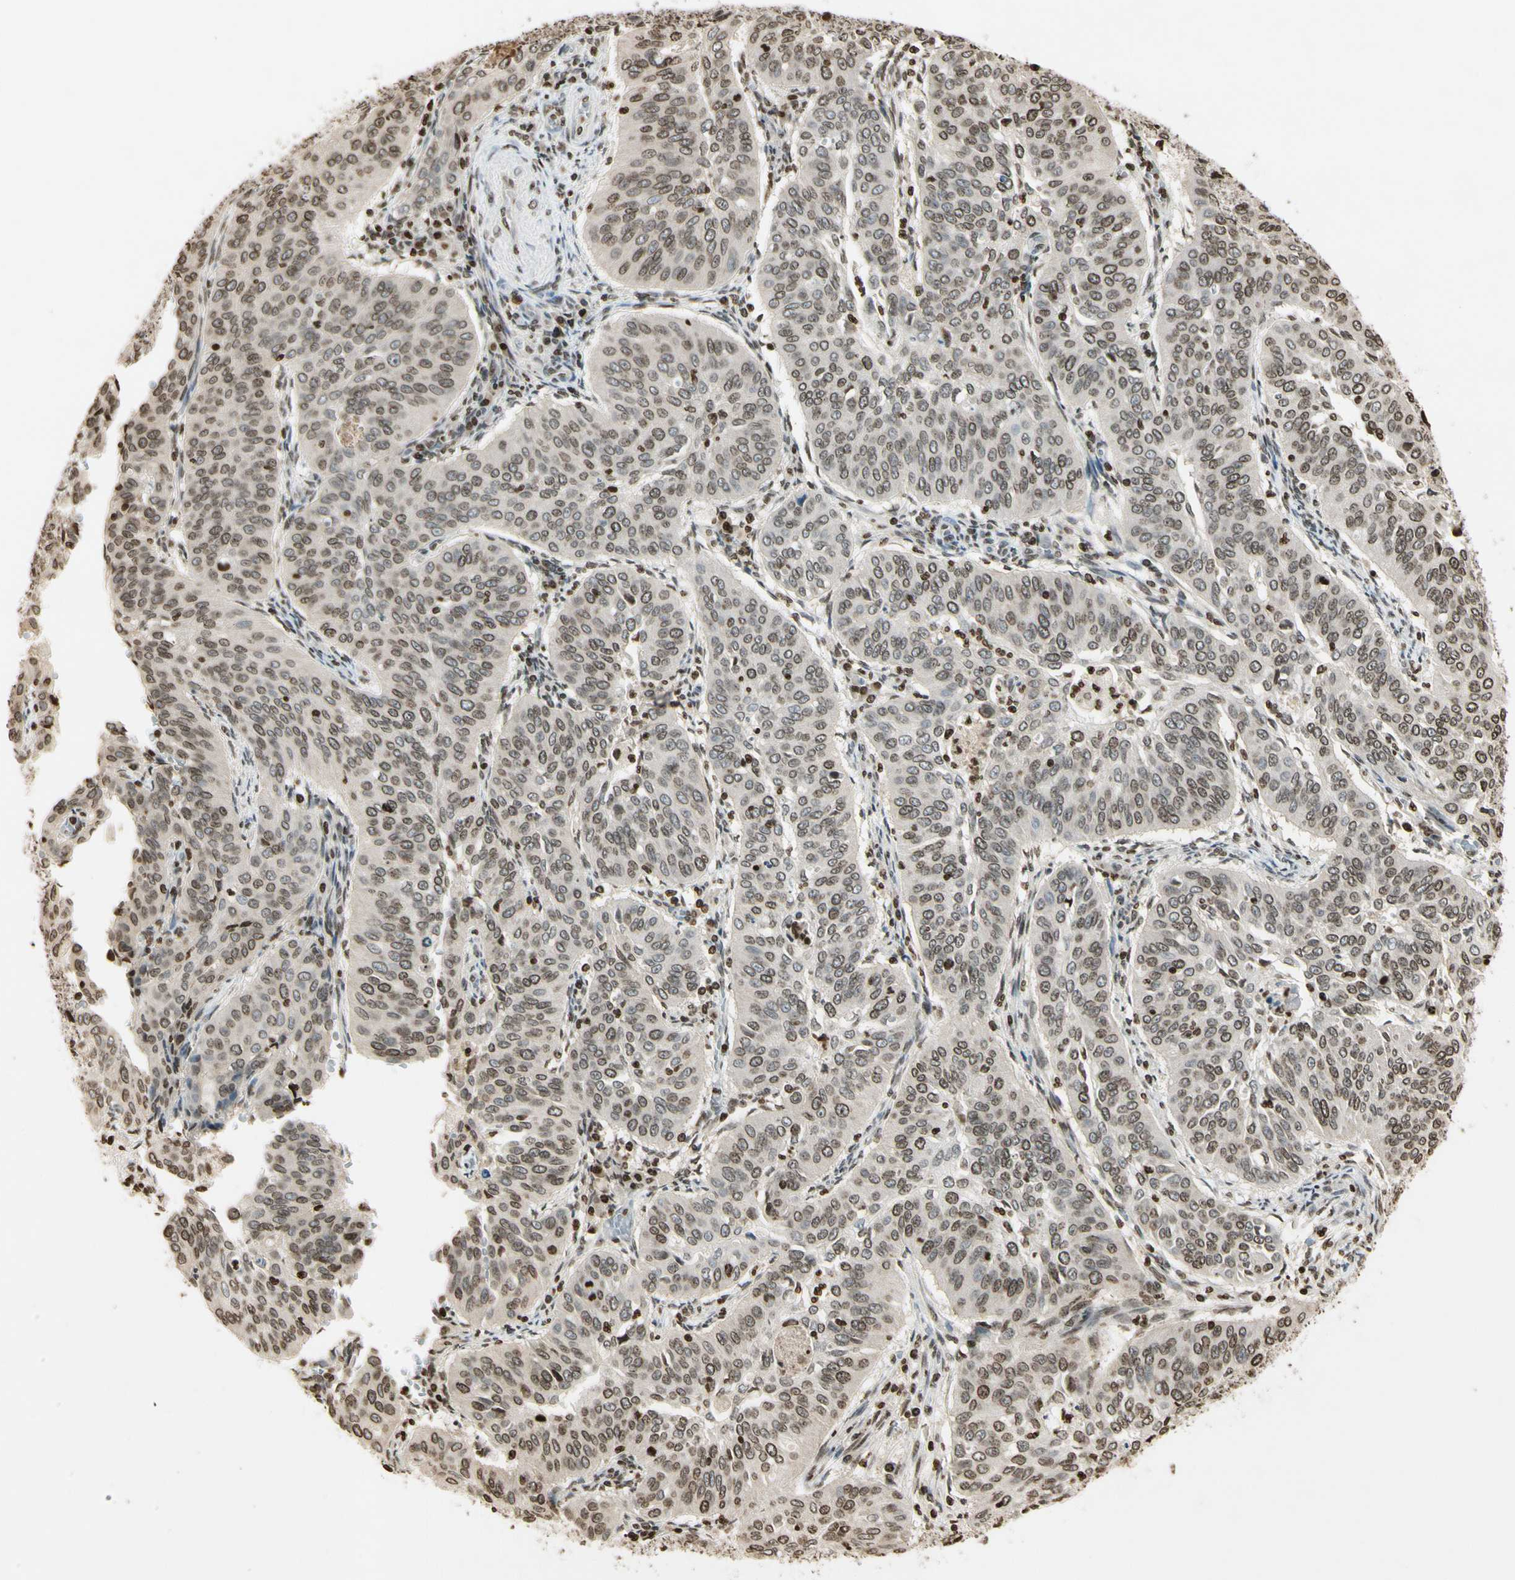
{"staining": {"intensity": "moderate", "quantity": ">75%", "location": "nuclear"}, "tissue": "cervical cancer", "cell_type": "Tumor cells", "image_type": "cancer", "snomed": [{"axis": "morphology", "description": "Normal tissue, NOS"}, {"axis": "morphology", "description": "Squamous cell carcinoma, NOS"}, {"axis": "topography", "description": "Cervix"}], "caption": "Moderate nuclear expression for a protein is appreciated in approximately >75% of tumor cells of squamous cell carcinoma (cervical) using IHC.", "gene": "RORA", "patient": {"sex": "female", "age": 39}}